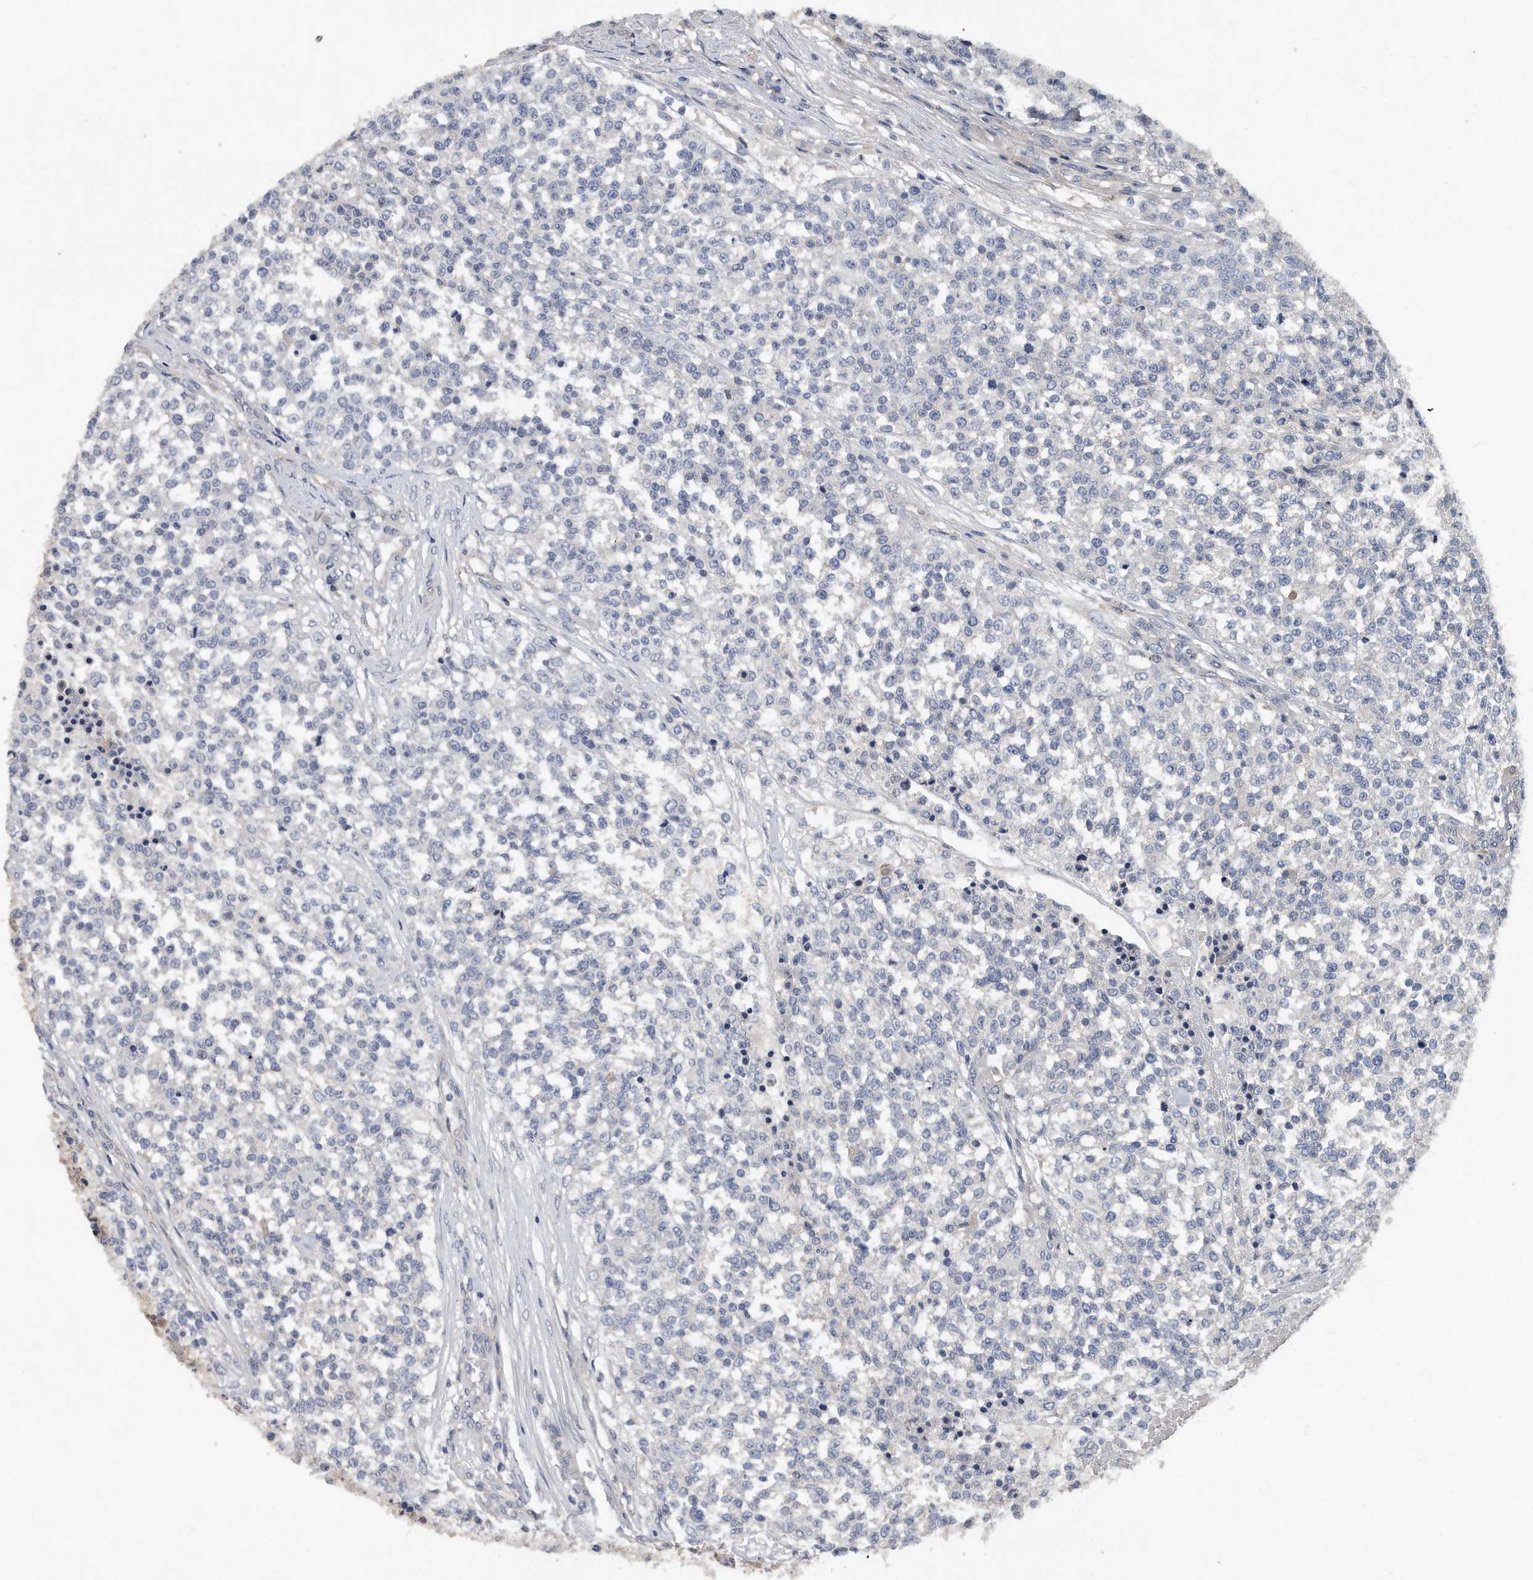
{"staining": {"intensity": "negative", "quantity": "none", "location": "none"}, "tissue": "testis cancer", "cell_type": "Tumor cells", "image_type": "cancer", "snomed": [{"axis": "morphology", "description": "Seminoma, NOS"}, {"axis": "topography", "description": "Testis"}], "caption": "This is an IHC histopathology image of testis cancer. There is no positivity in tumor cells.", "gene": "HOMER3", "patient": {"sex": "male", "age": 59}}